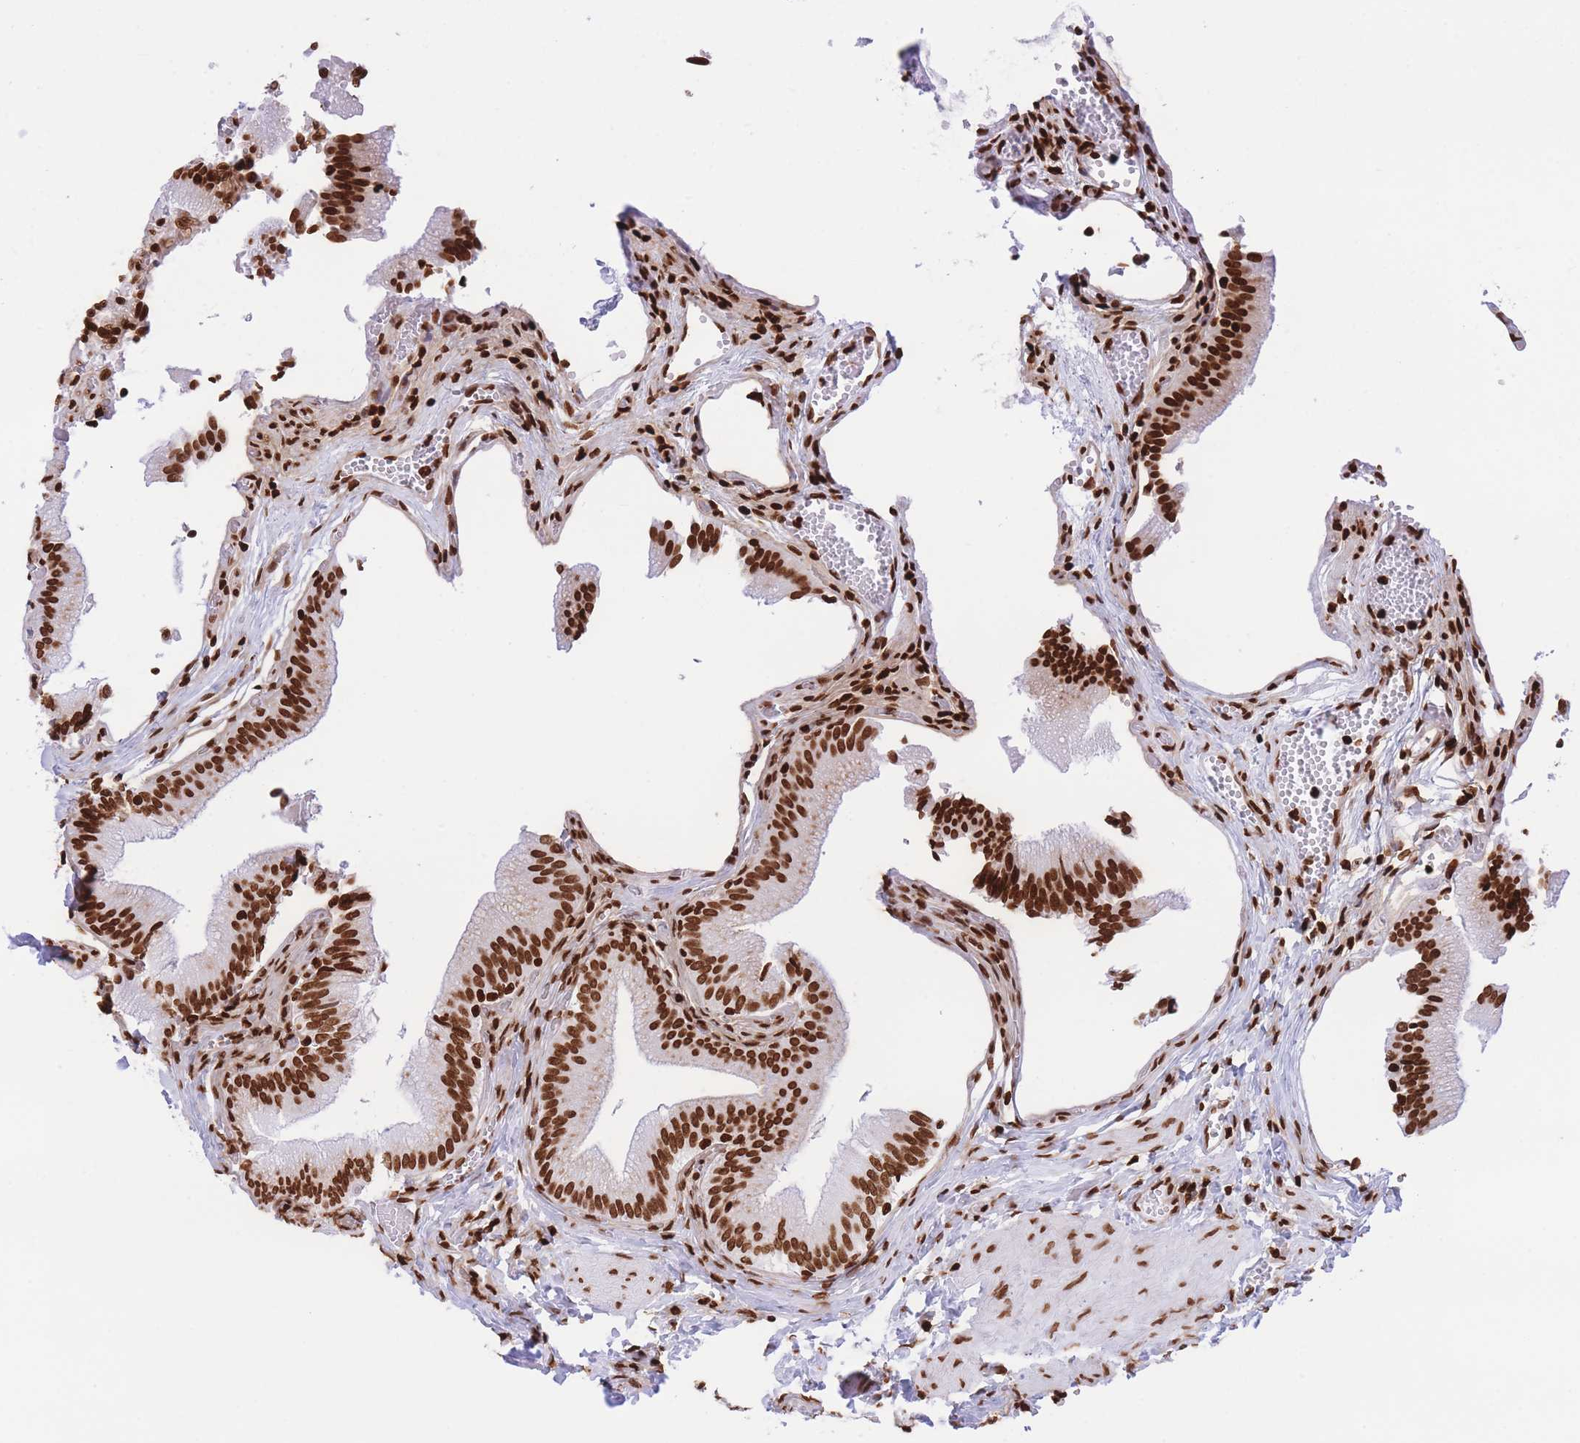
{"staining": {"intensity": "strong", "quantity": ">75%", "location": "nuclear"}, "tissue": "gallbladder", "cell_type": "Glandular cells", "image_type": "normal", "snomed": [{"axis": "morphology", "description": "Normal tissue, NOS"}, {"axis": "topography", "description": "Gallbladder"}, {"axis": "topography", "description": "Peripheral nerve tissue"}], "caption": "Human gallbladder stained with a brown dye exhibits strong nuclear positive positivity in approximately >75% of glandular cells.", "gene": "H2BC10", "patient": {"sex": "male", "age": 17}}